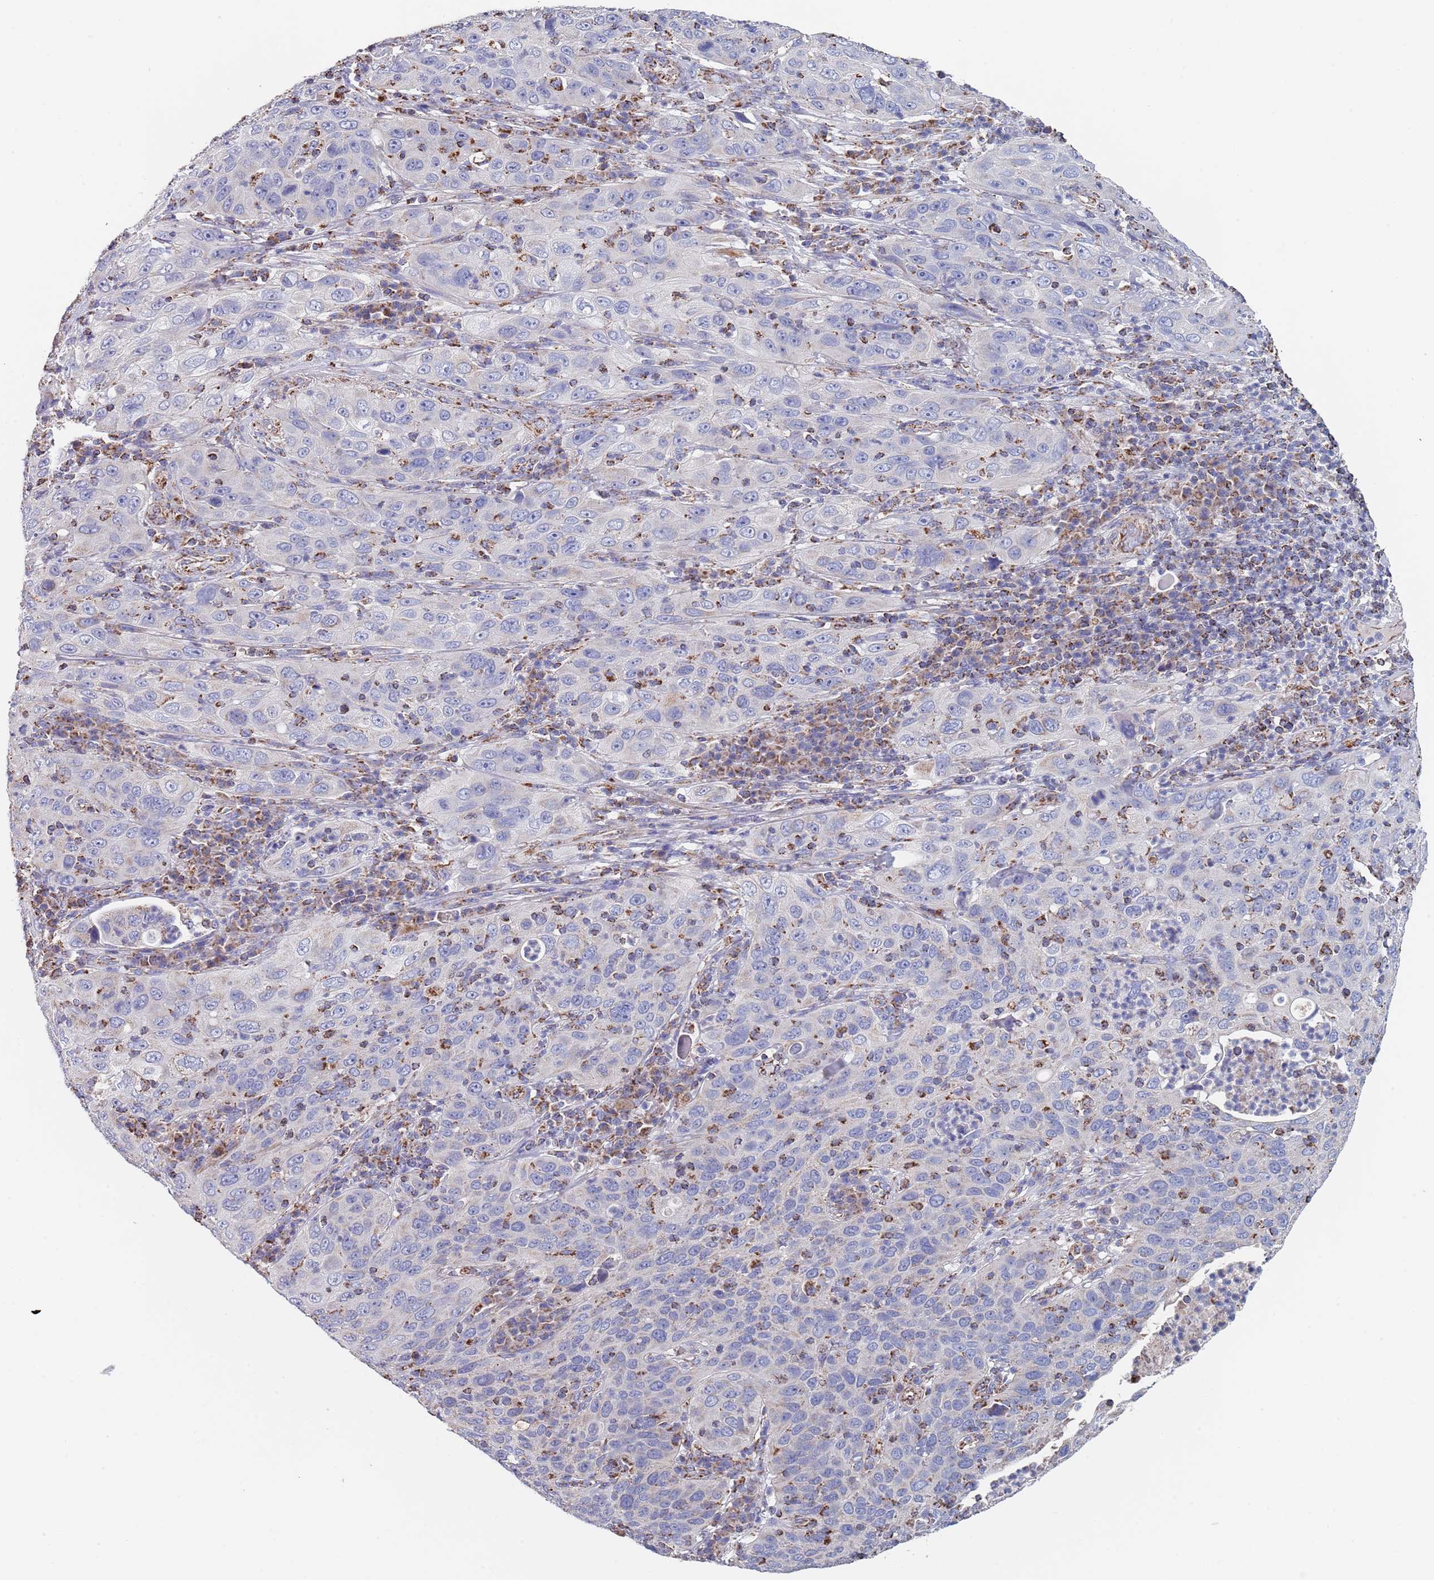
{"staining": {"intensity": "negative", "quantity": "none", "location": "none"}, "tissue": "cervical cancer", "cell_type": "Tumor cells", "image_type": "cancer", "snomed": [{"axis": "morphology", "description": "Squamous cell carcinoma, NOS"}, {"axis": "topography", "description": "Cervix"}], "caption": "Tumor cells are negative for protein expression in human squamous cell carcinoma (cervical). (Immunohistochemistry, brightfield microscopy, high magnification).", "gene": "PGP", "patient": {"sex": "female", "age": 36}}